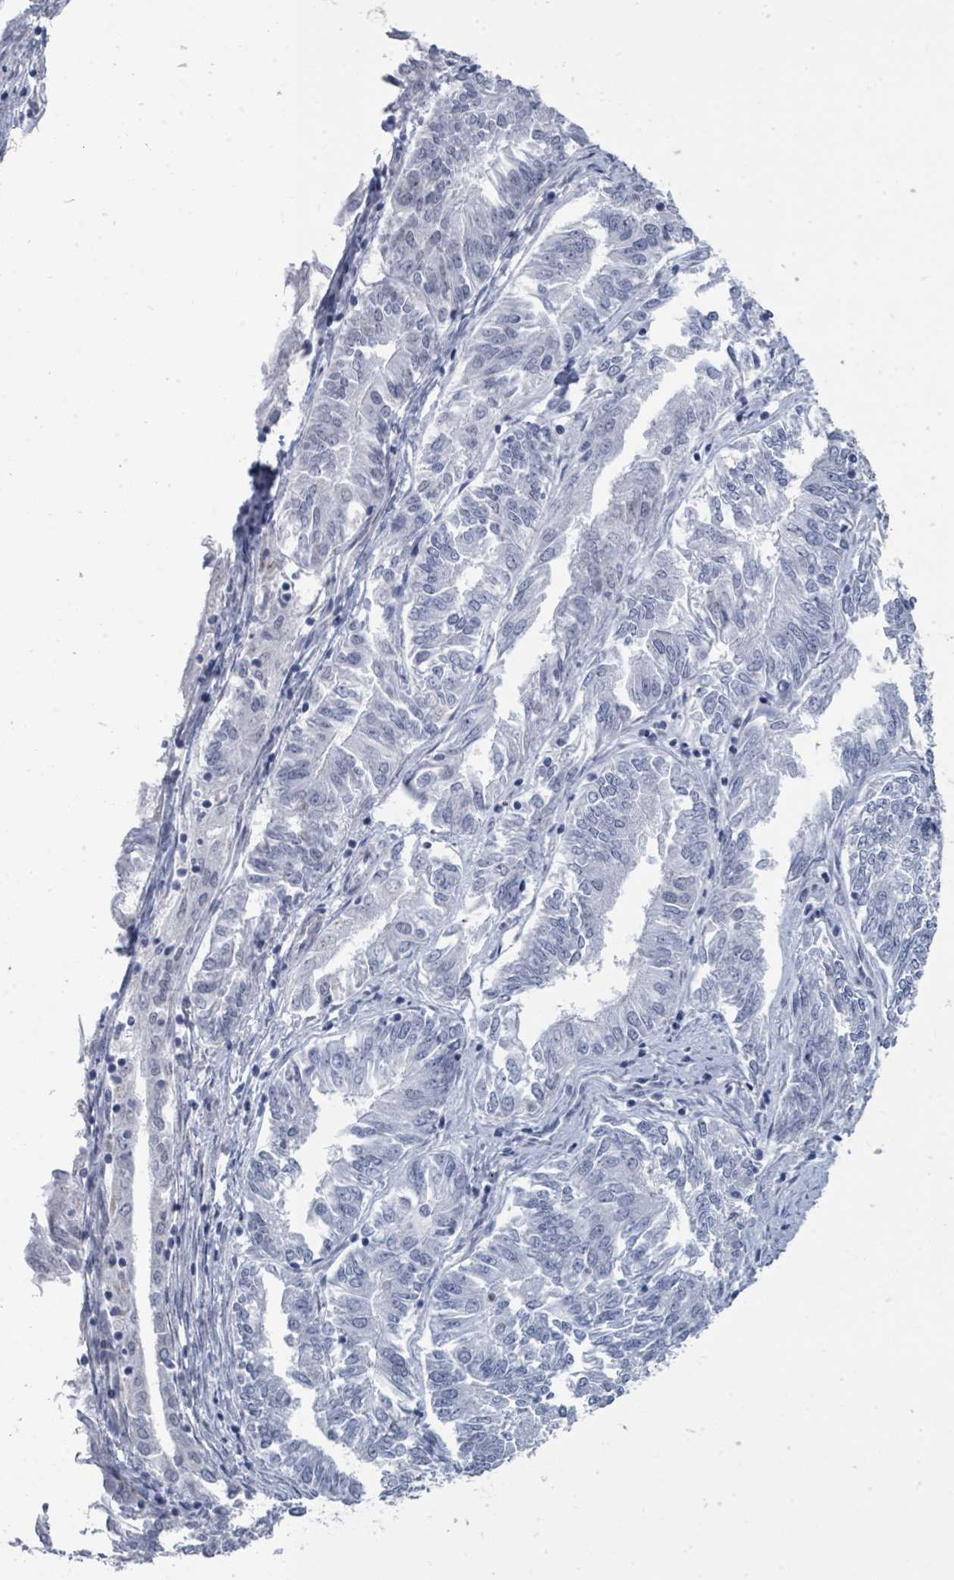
{"staining": {"intensity": "negative", "quantity": "none", "location": "none"}, "tissue": "endometrial cancer", "cell_type": "Tumor cells", "image_type": "cancer", "snomed": [{"axis": "morphology", "description": "Adenocarcinoma, NOS"}, {"axis": "topography", "description": "Endometrium"}], "caption": "This is an immunohistochemistry micrograph of human endometrial cancer. There is no expression in tumor cells.", "gene": "CT45A5", "patient": {"sex": "female", "age": 58}}